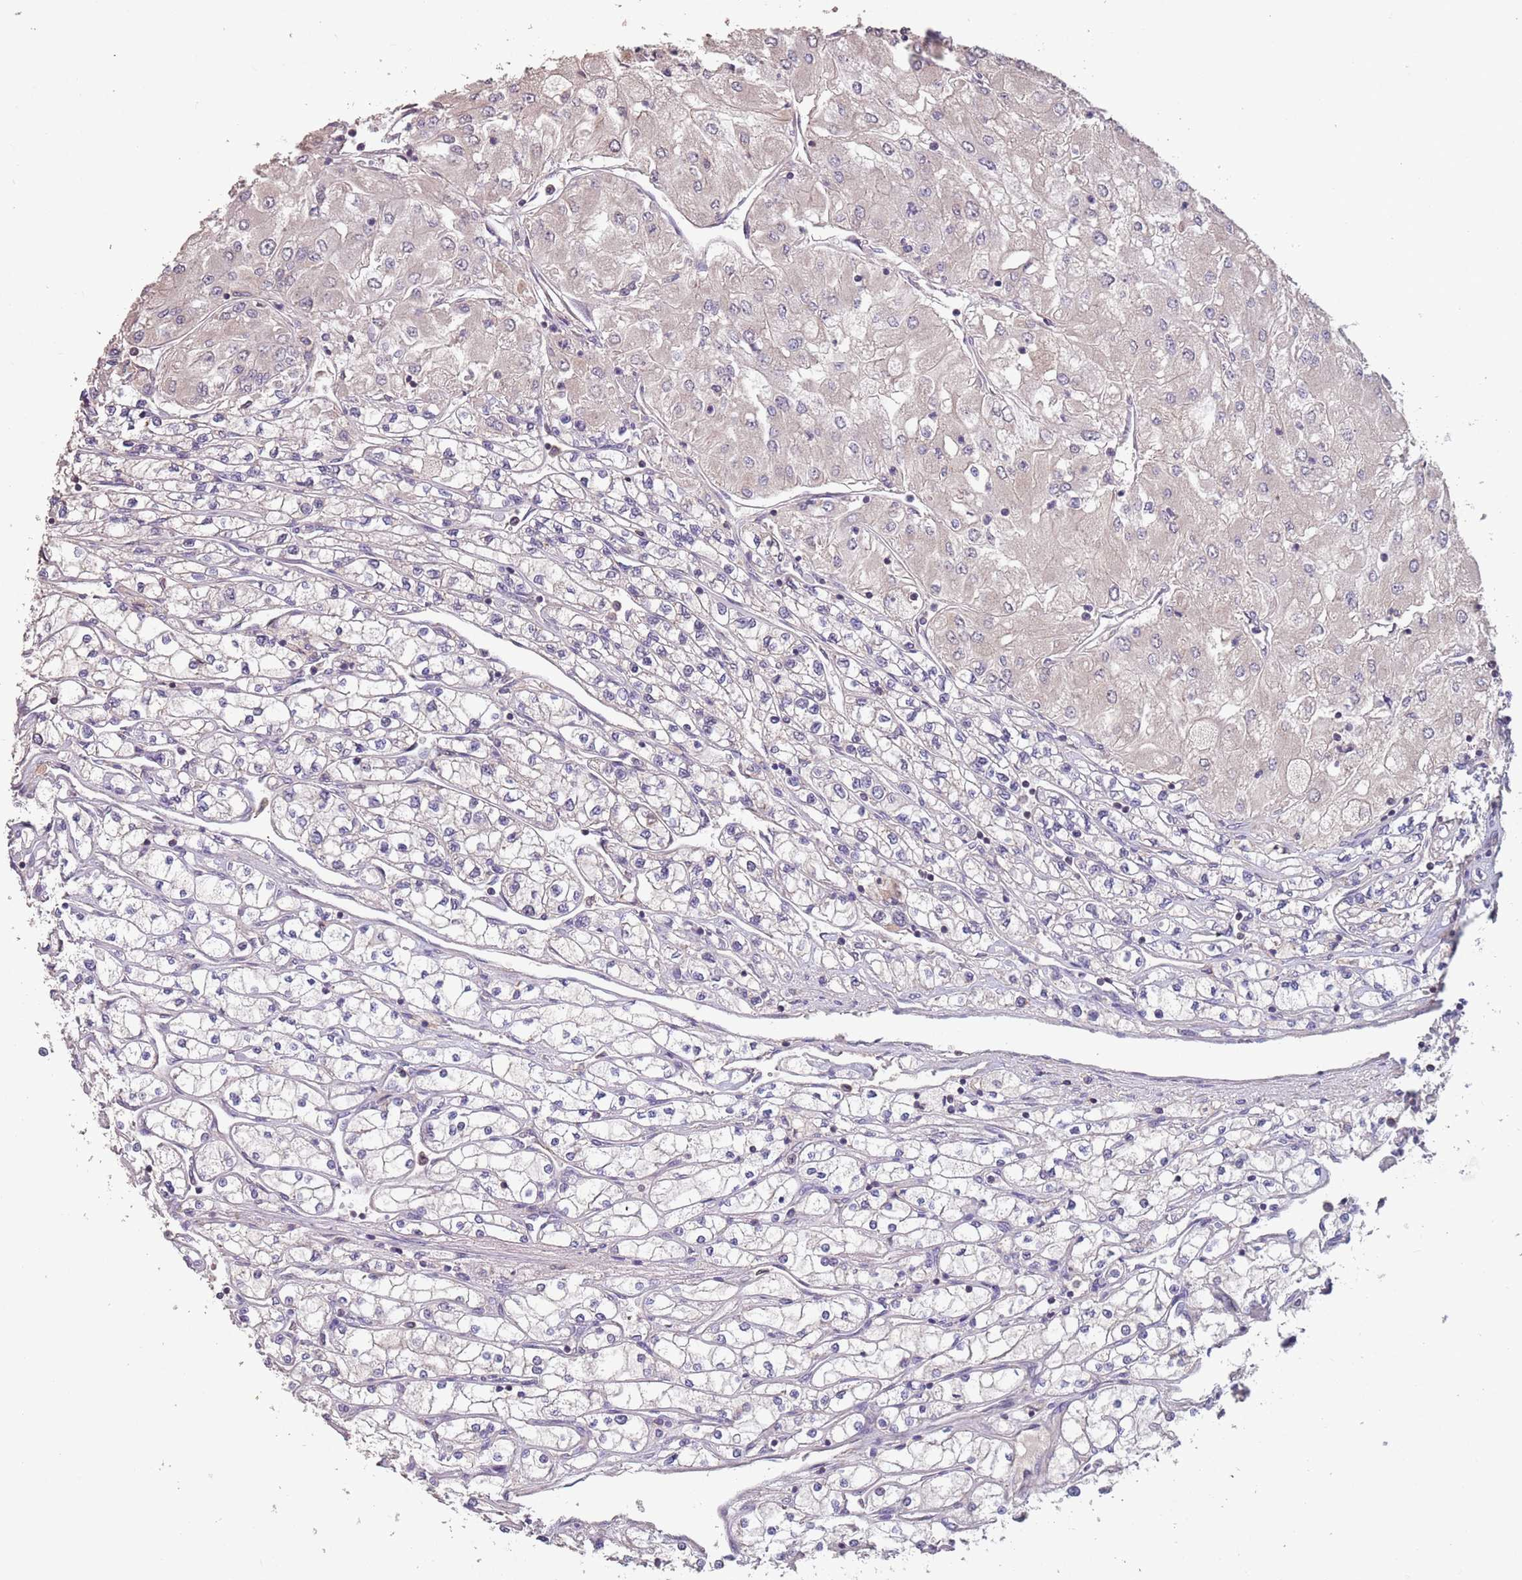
{"staining": {"intensity": "negative", "quantity": "none", "location": "none"}, "tissue": "renal cancer", "cell_type": "Tumor cells", "image_type": "cancer", "snomed": [{"axis": "morphology", "description": "Adenocarcinoma, NOS"}, {"axis": "topography", "description": "Kidney"}], "caption": "IHC photomicrograph of renal cancer (adenocarcinoma) stained for a protein (brown), which displays no expression in tumor cells.", "gene": "MBD3L1", "patient": {"sex": "male", "age": 80}}